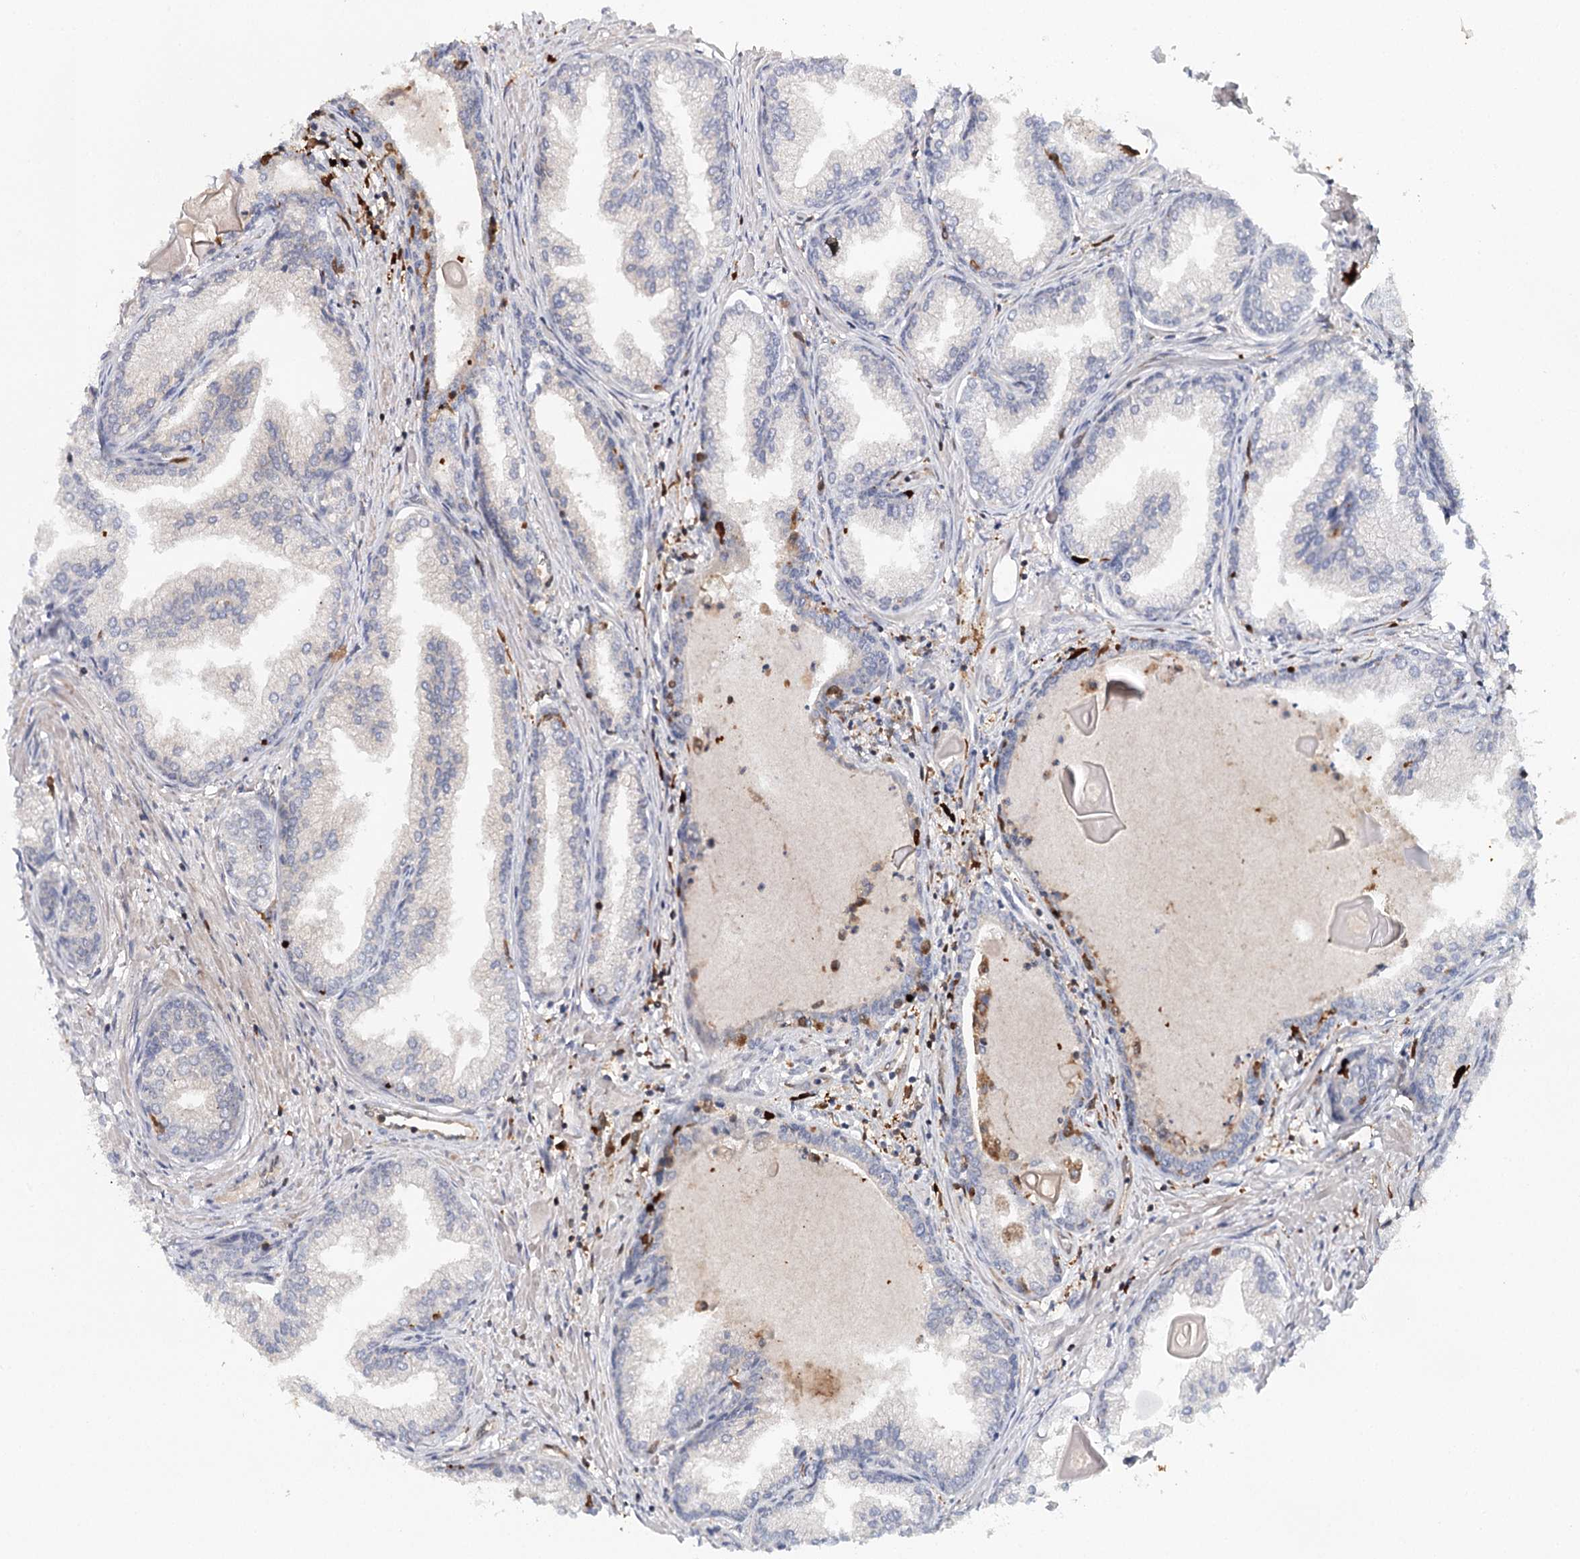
{"staining": {"intensity": "negative", "quantity": "none", "location": "none"}, "tissue": "prostate cancer", "cell_type": "Tumor cells", "image_type": "cancer", "snomed": [{"axis": "morphology", "description": "Adenocarcinoma, High grade"}, {"axis": "topography", "description": "Prostate"}], "caption": "A high-resolution photomicrograph shows immunohistochemistry (IHC) staining of prostate adenocarcinoma (high-grade), which displays no significant expression in tumor cells. Brightfield microscopy of IHC stained with DAB (brown) and hematoxylin (blue), captured at high magnification.", "gene": "SLC41A2", "patient": {"sex": "male", "age": 68}}